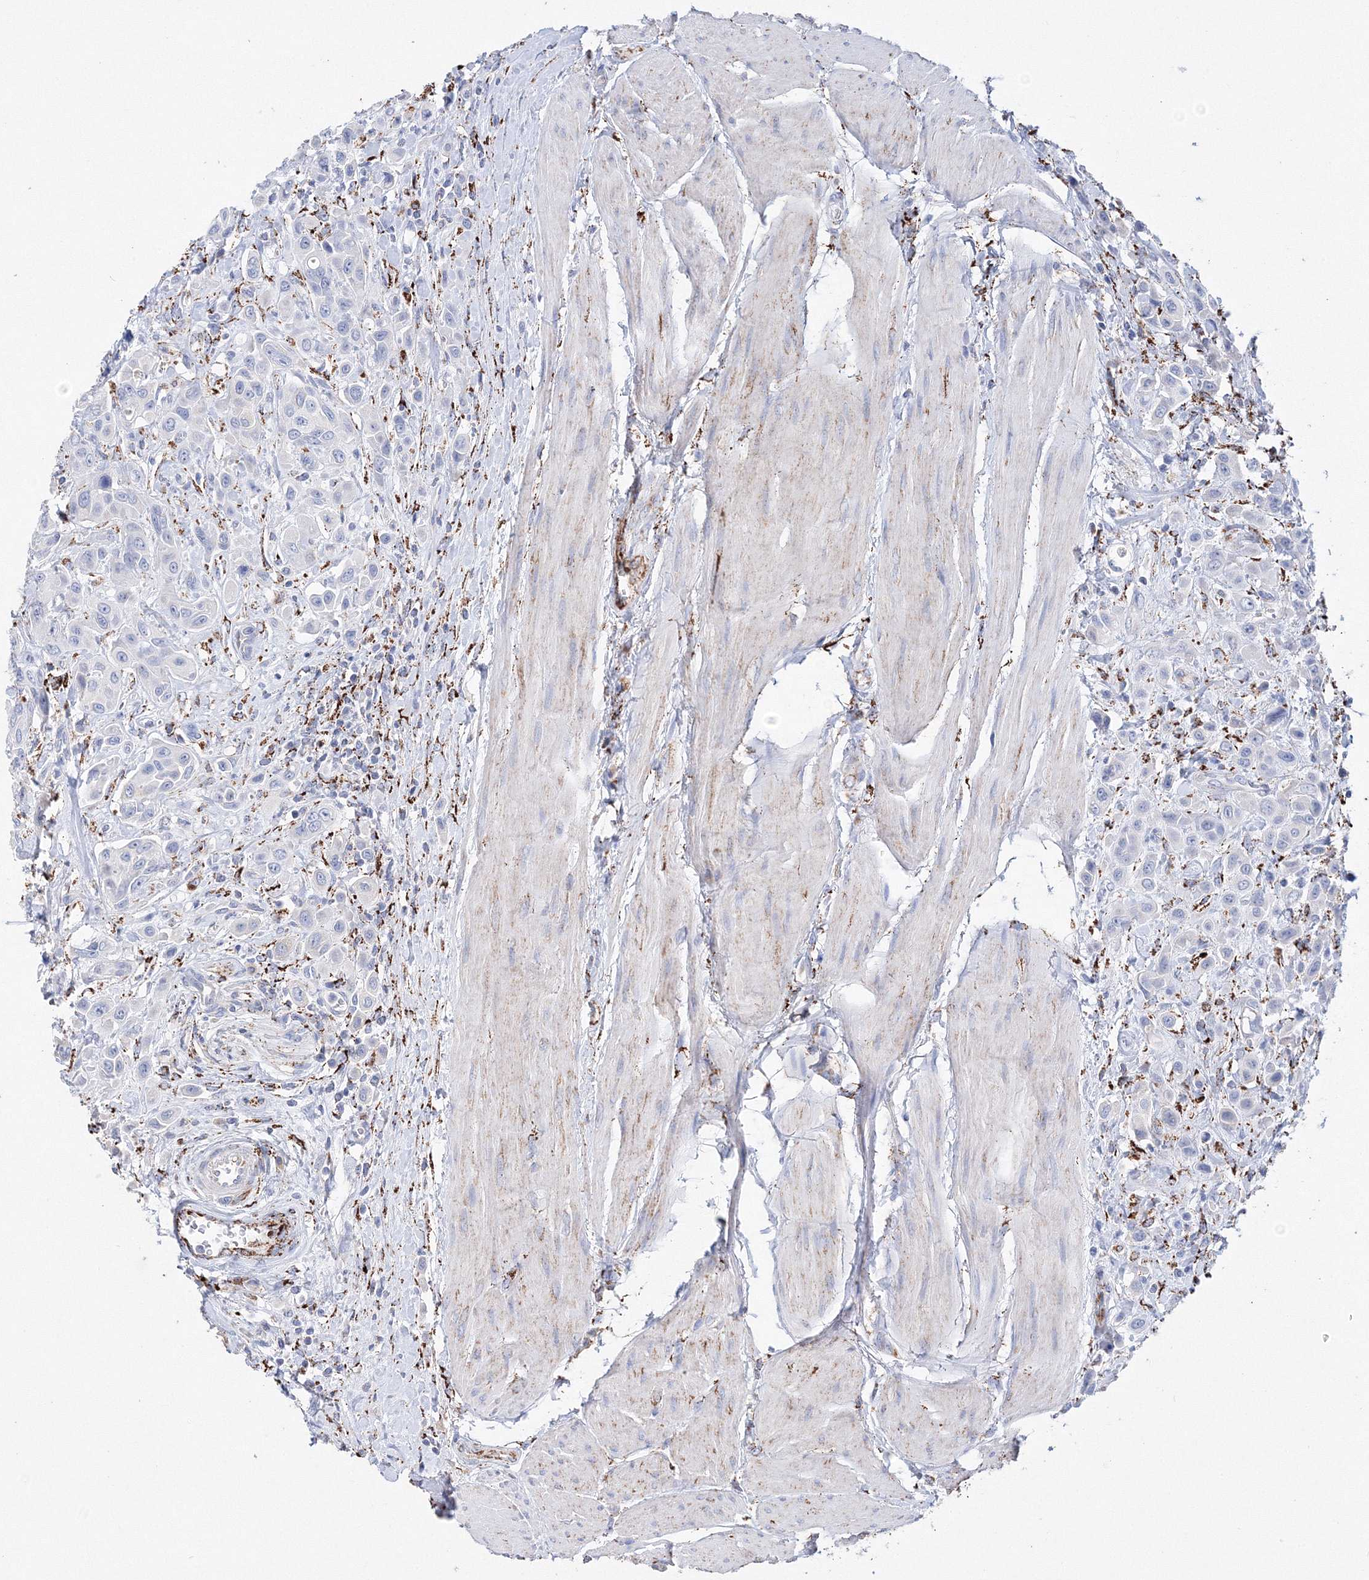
{"staining": {"intensity": "negative", "quantity": "none", "location": "none"}, "tissue": "urothelial cancer", "cell_type": "Tumor cells", "image_type": "cancer", "snomed": [{"axis": "morphology", "description": "Urothelial carcinoma, High grade"}, {"axis": "topography", "description": "Urinary bladder"}], "caption": "This is an immunohistochemistry (IHC) photomicrograph of high-grade urothelial carcinoma. There is no positivity in tumor cells.", "gene": "MERTK", "patient": {"sex": "male", "age": 50}}